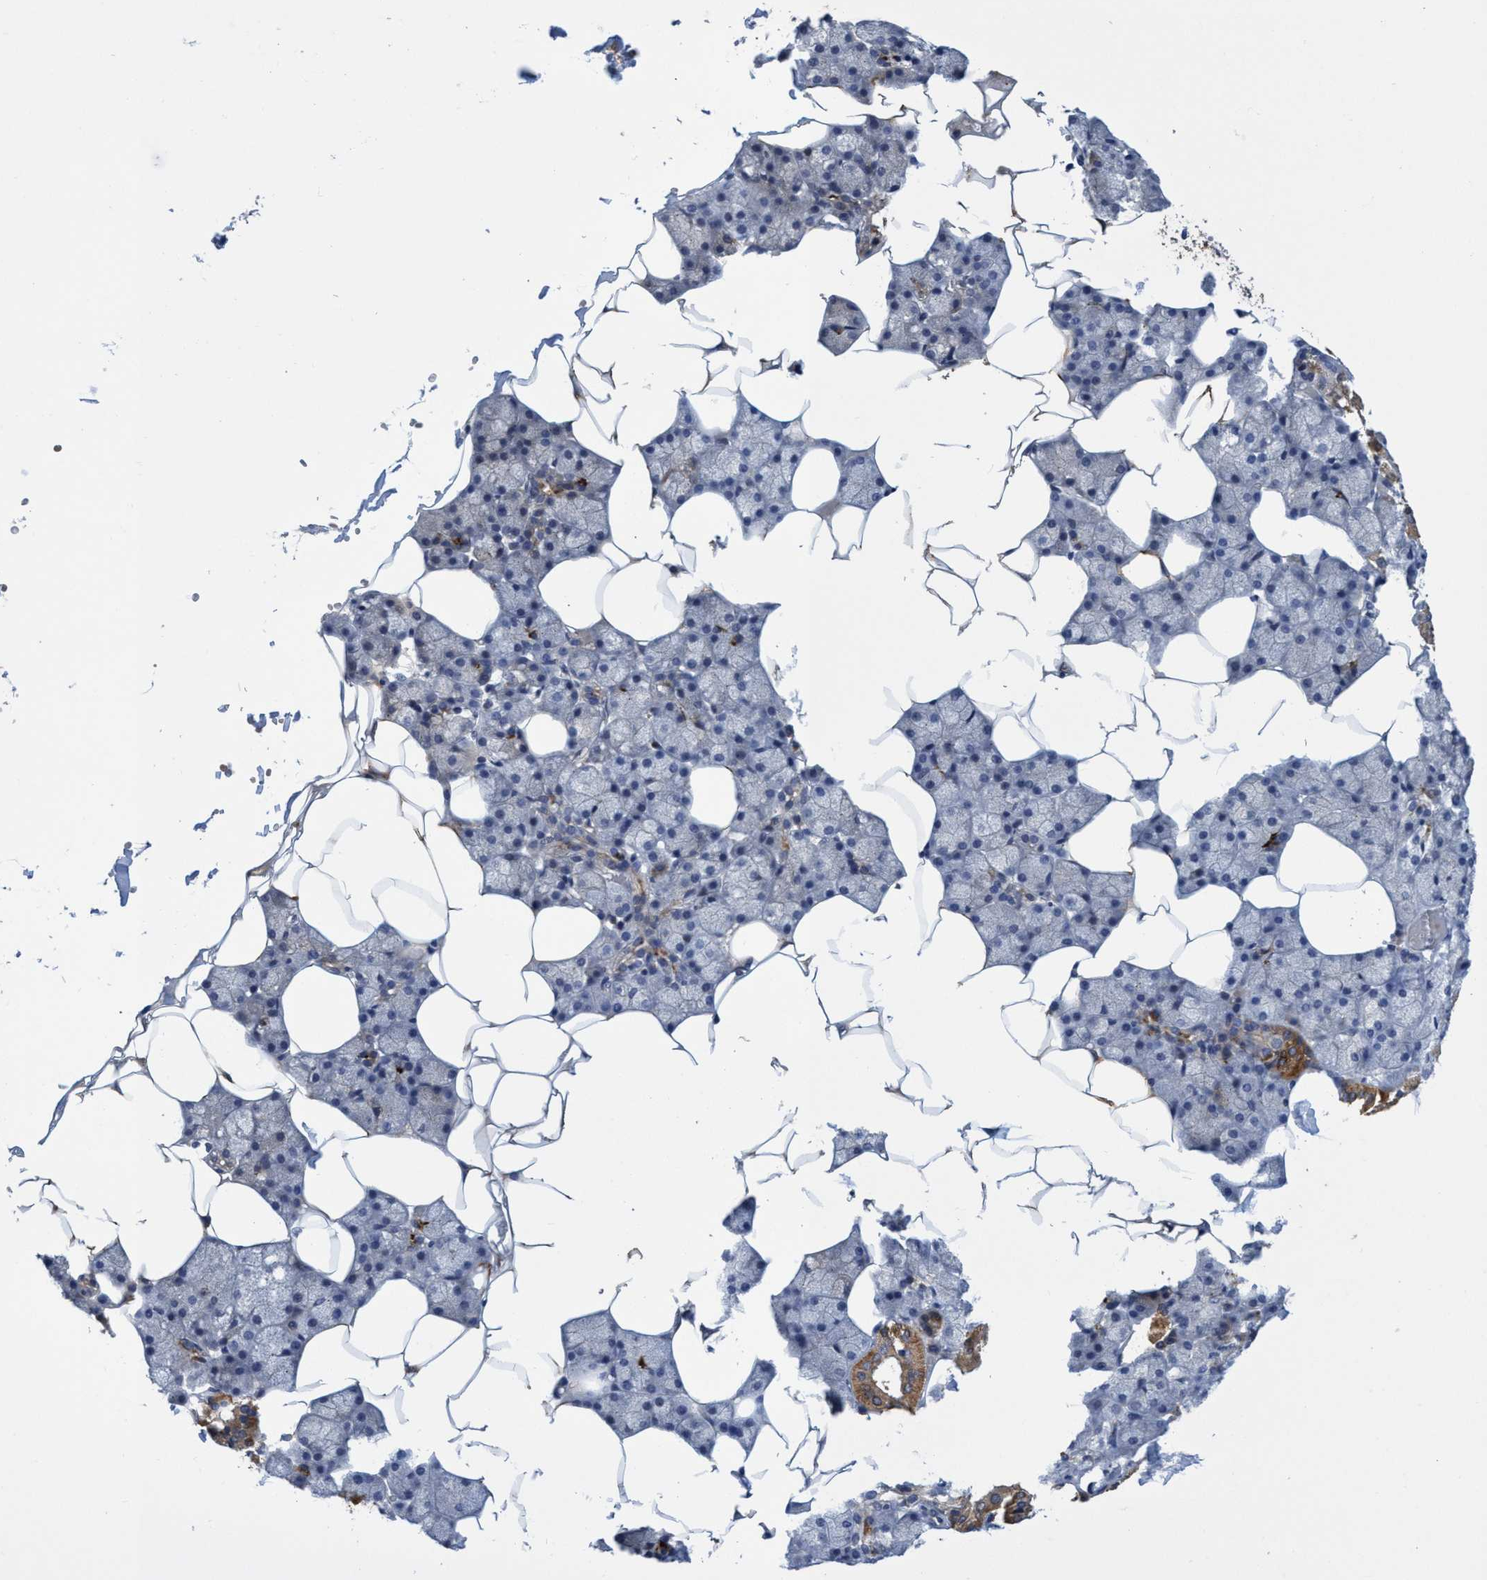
{"staining": {"intensity": "strong", "quantity": "<25%", "location": "cytoplasmic/membranous"}, "tissue": "salivary gland", "cell_type": "Glandular cells", "image_type": "normal", "snomed": [{"axis": "morphology", "description": "Normal tissue, NOS"}, {"axis": "topography", "description": "Salivary gland"}], "caption": "Strong cytoplasmic/membranous protein expression is identified in about <25% of glandular cells in salivary gland. The staining is performed using DAB brown chromogen to label protein expression. The nuclei are counter-stained blue using hematoxylin.", "gene": "SEMA4D", "patient": {"sex": "male", "age": 62}}